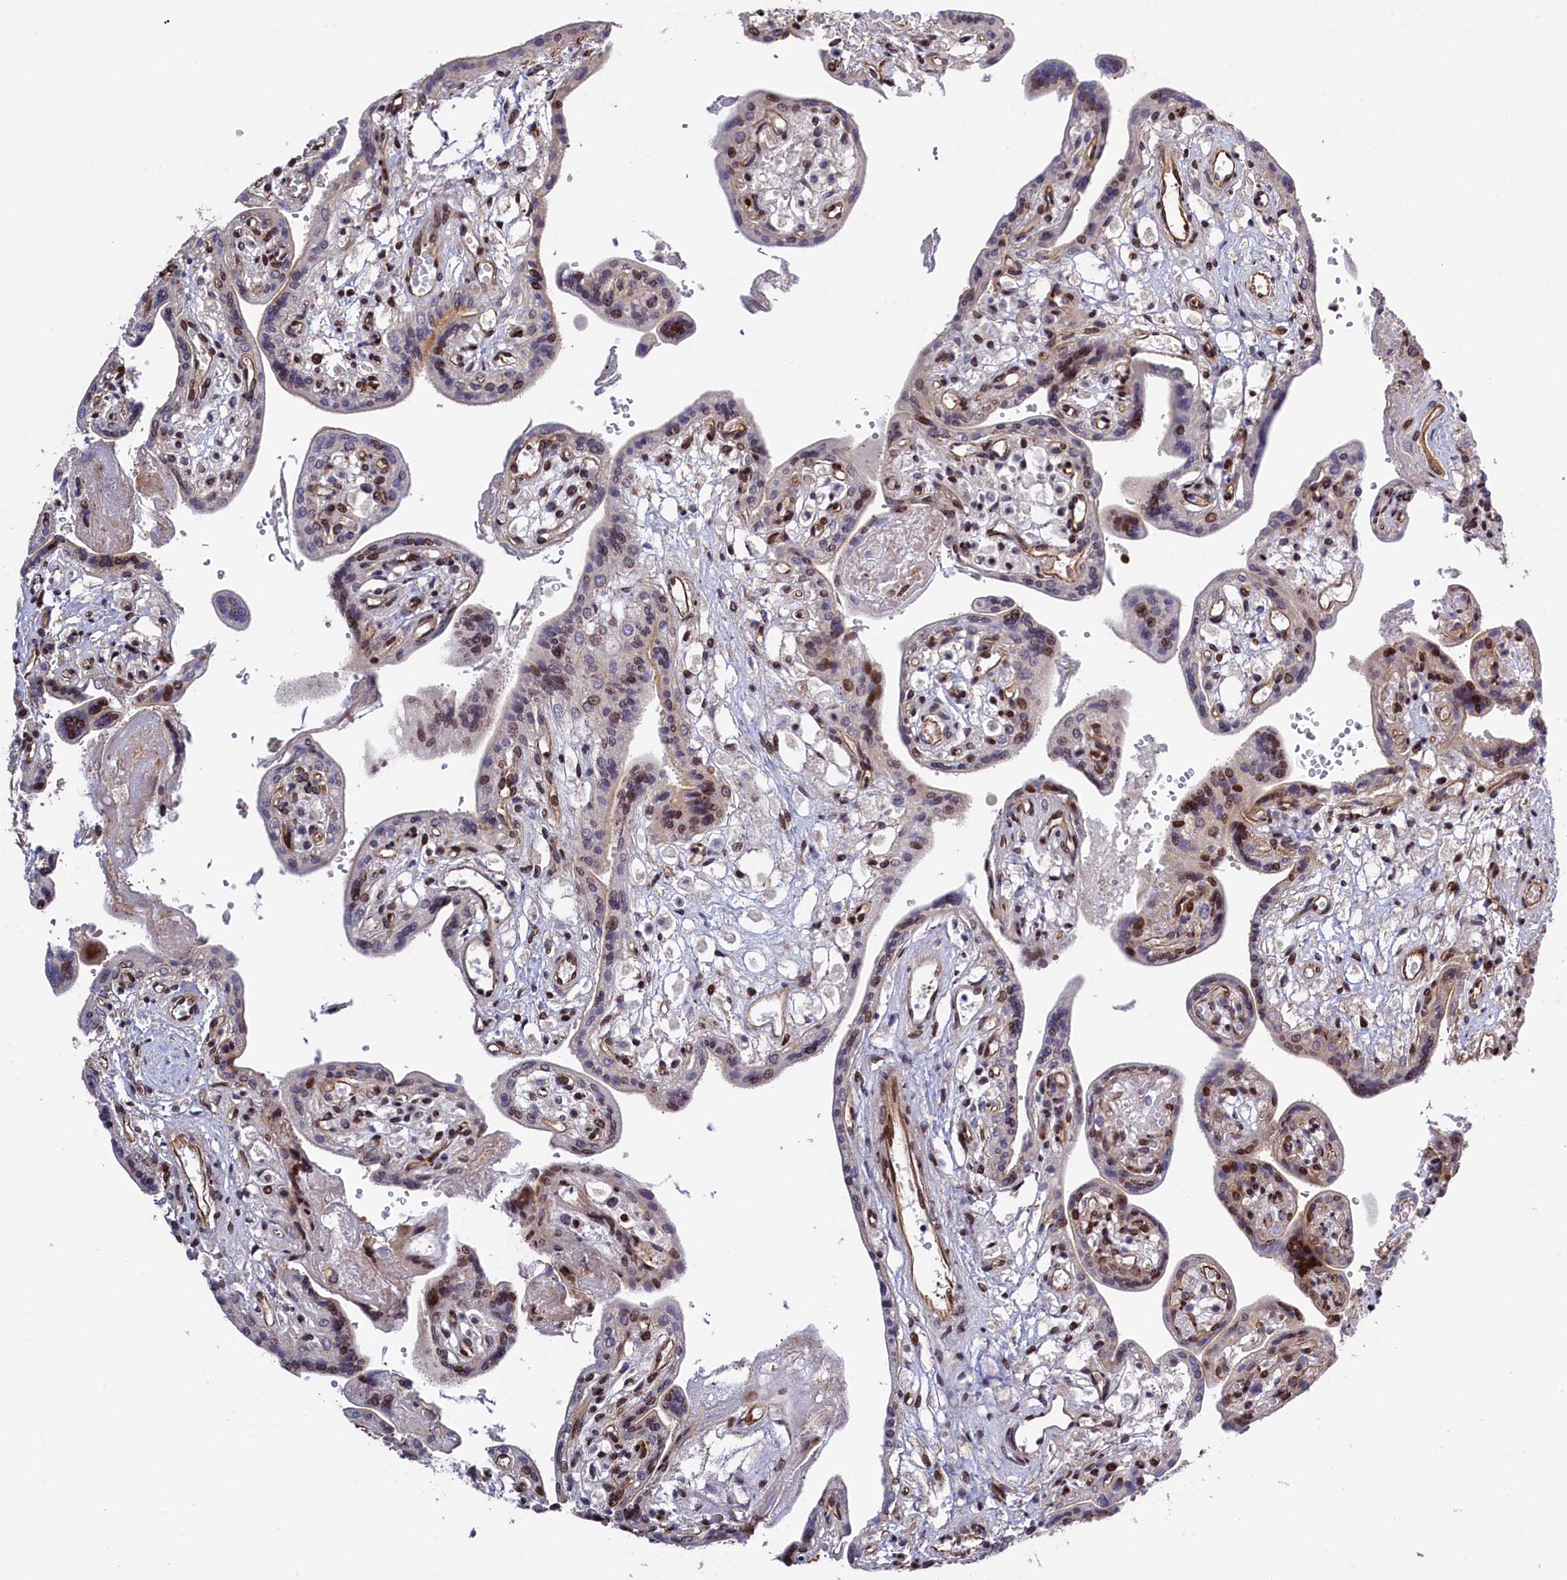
{"staining": {"intensity": "moderate", "quantity": "25%-75%", "location": "nuclear"}, "tissue": "placenta", "cell_type": "Trophoblastic cells", "image_type": "normal", "snomed": [{"axis": "morphology", "description": "Normal tissue, NOS"}, {"axis": "topography", "description": "Placenta"}], "caption": "The immunohistochemical stain shows moderate nuclear positivity in trophoblastic cells of normal placenta. (DAB IHC, brown staining for protein, blue staining for nuclei).", "gene": "TGDS", "patient": {"sex": "female", "age": 37}}